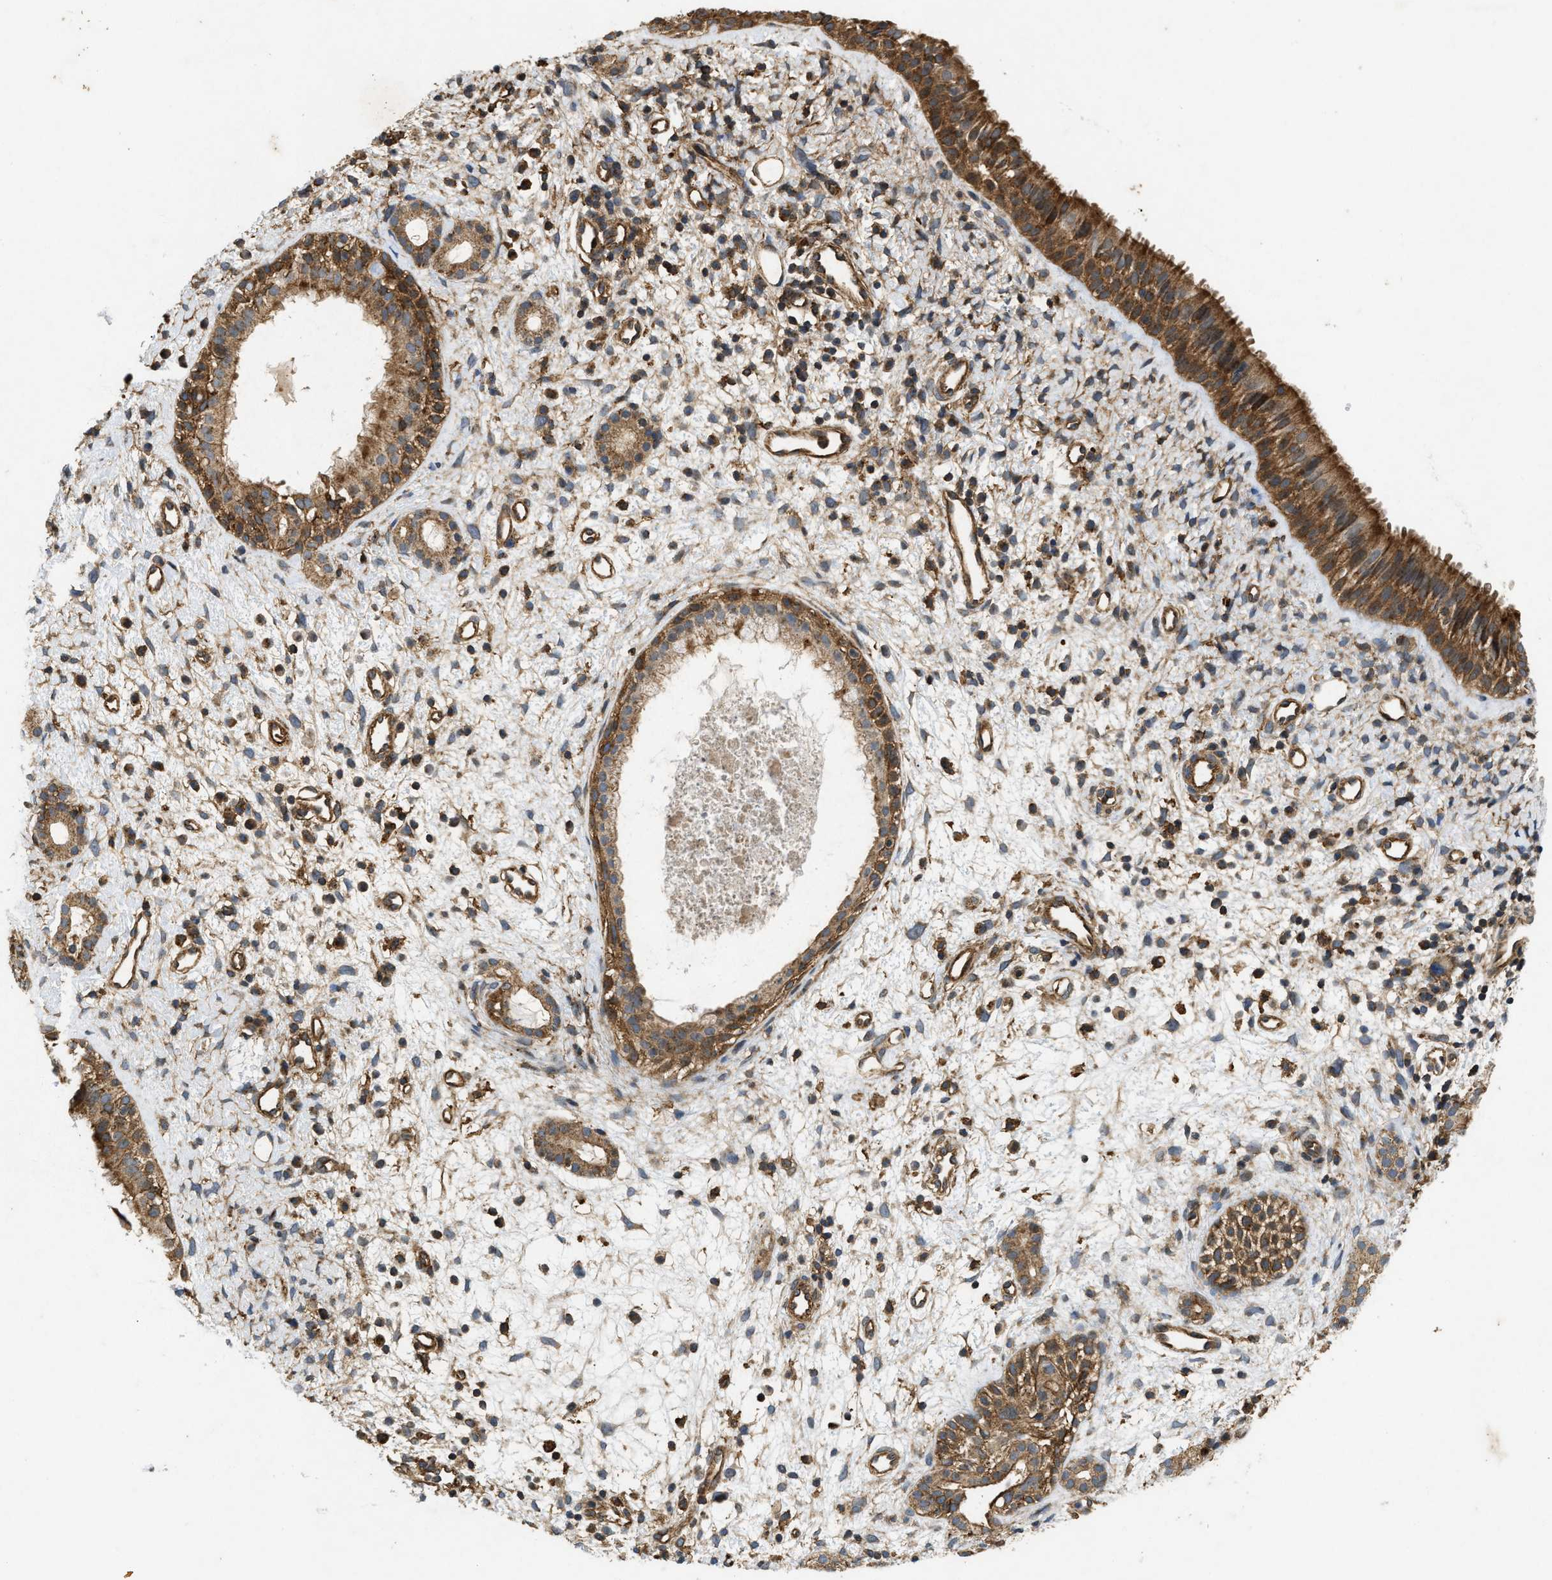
{"staining": {"intensity": "strong", "quantity": ">75%", "location": "cytoplasmic/membranous"}, "tissue": "nasopharynx", "cell_type": "Respiratory epithelial cells", "image_type": "normal", "snomed": [{"axis": "morphology", "description": "Normal tissue, NOS"}, {"axis": "topography", "description": "Nasopharynx"}], "caption": "IHC staining of unremarkable nasopharynx, which shows high levels of strong cytoplasmic/membranous staining in approximately >75% of respiratory epithelial cells indicating strong cytoplasmic/membranous protein staining. The staining was performed using DAB (3,3'-diaminobenzidine) (brown) for protein detection and nuclei were counterstained in hematoxylin (blue).", "gene": "GNB4", "patient": {"sex": "male", "age": 22}}